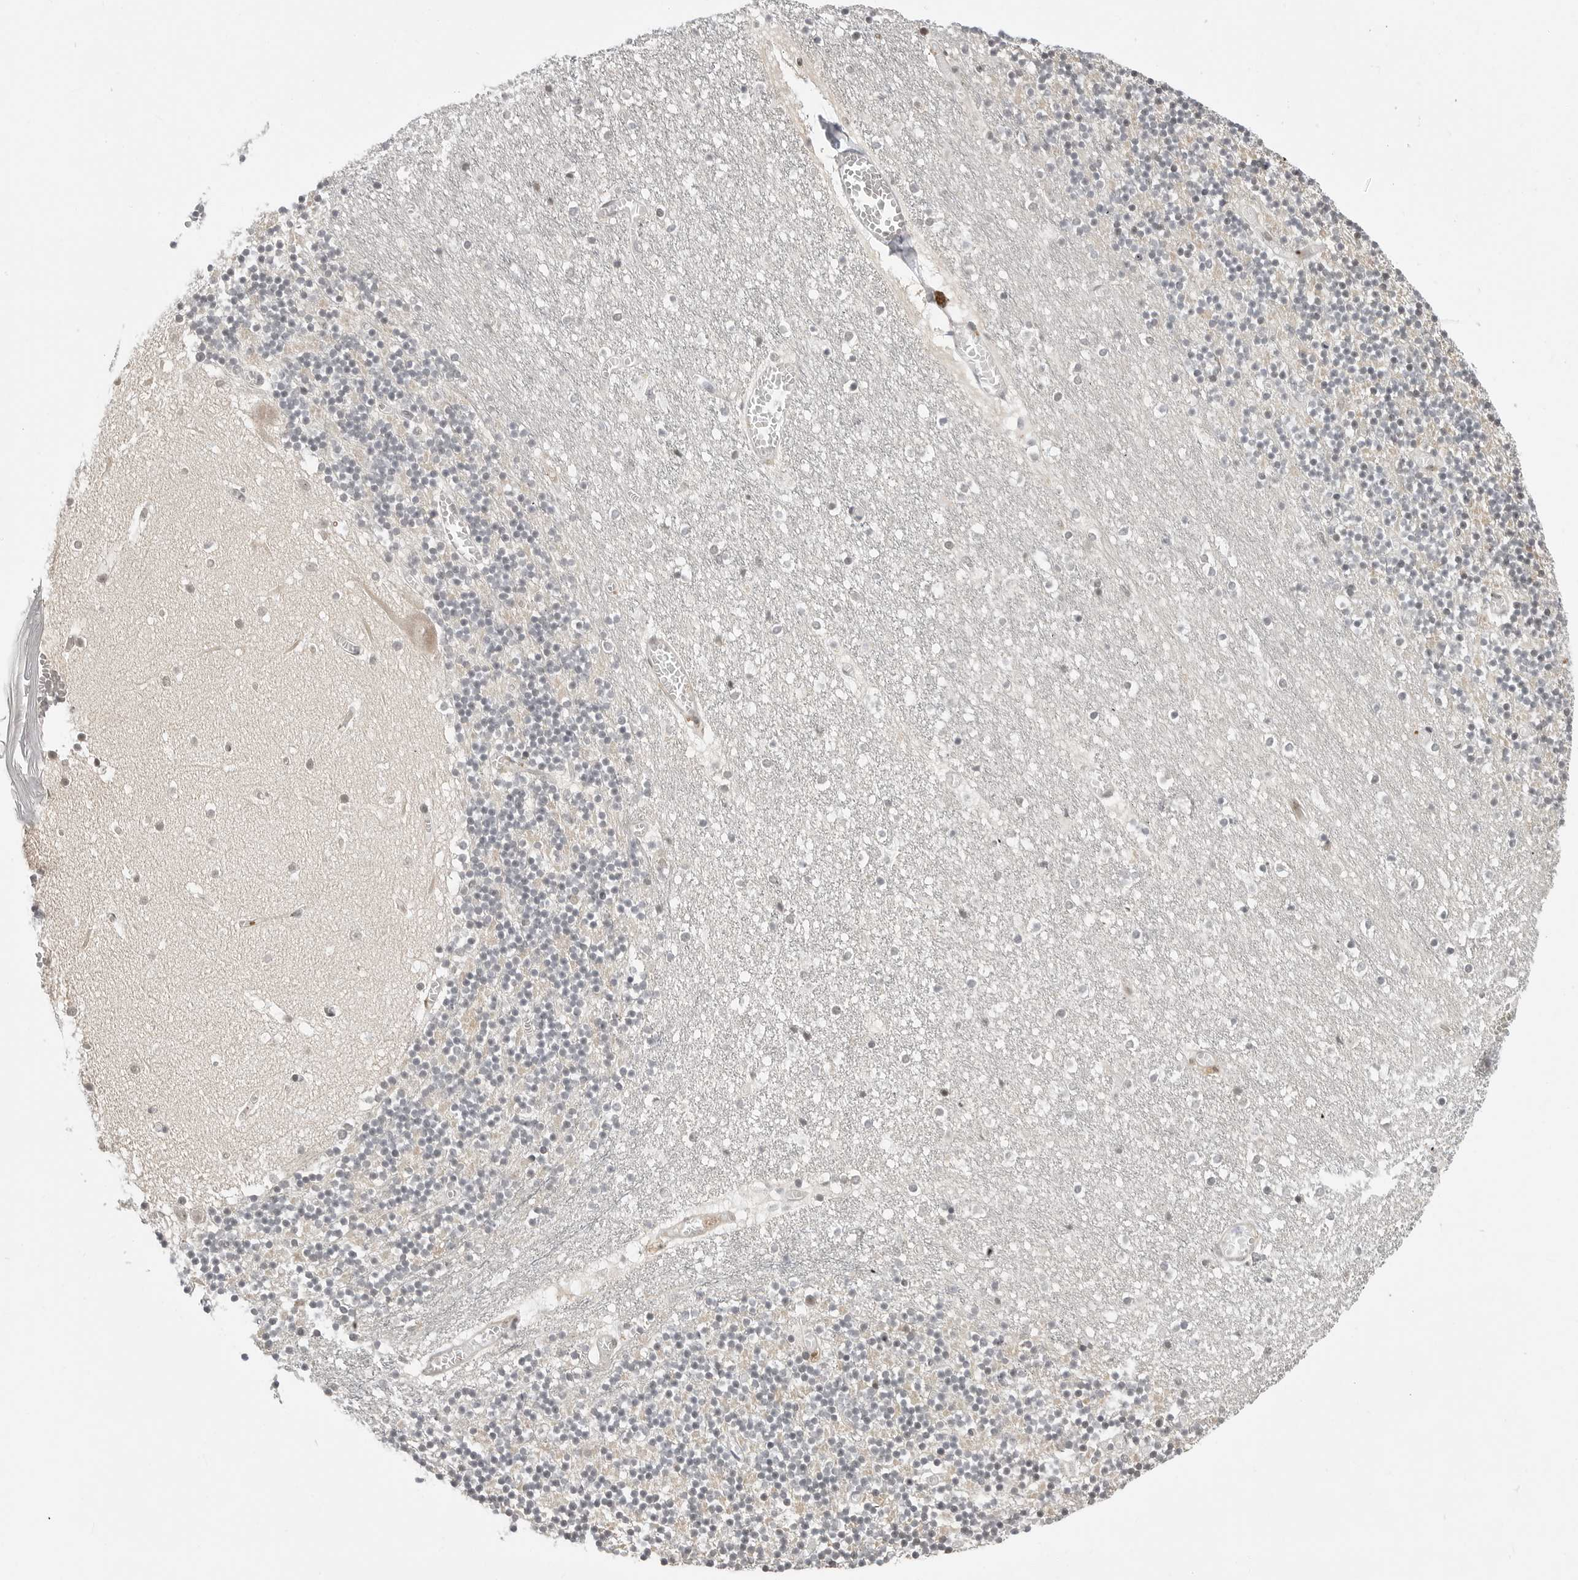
{"staining": {"intensity": "weak", "quantity": "<25%", "location": "nuclear"}, "tissue": "cerebellum", "cell_type": "Cells in granular layer", "image_type": "normal", "snomed": [{"axis": "morphology", "description": "Normal tissue, NOS"}, {"axis": "topography", "description": "Cerebellum"}], "caption": "Cerebellum was stained to show a protein in brown. There is no significant positivity in cells in granular layer. The staining is performed using DAB brown chromogen with nuclei counter-stained in using hematoxylin.", "gene": "C8orf33", "patient": {"sex": "female", "age": 28}}